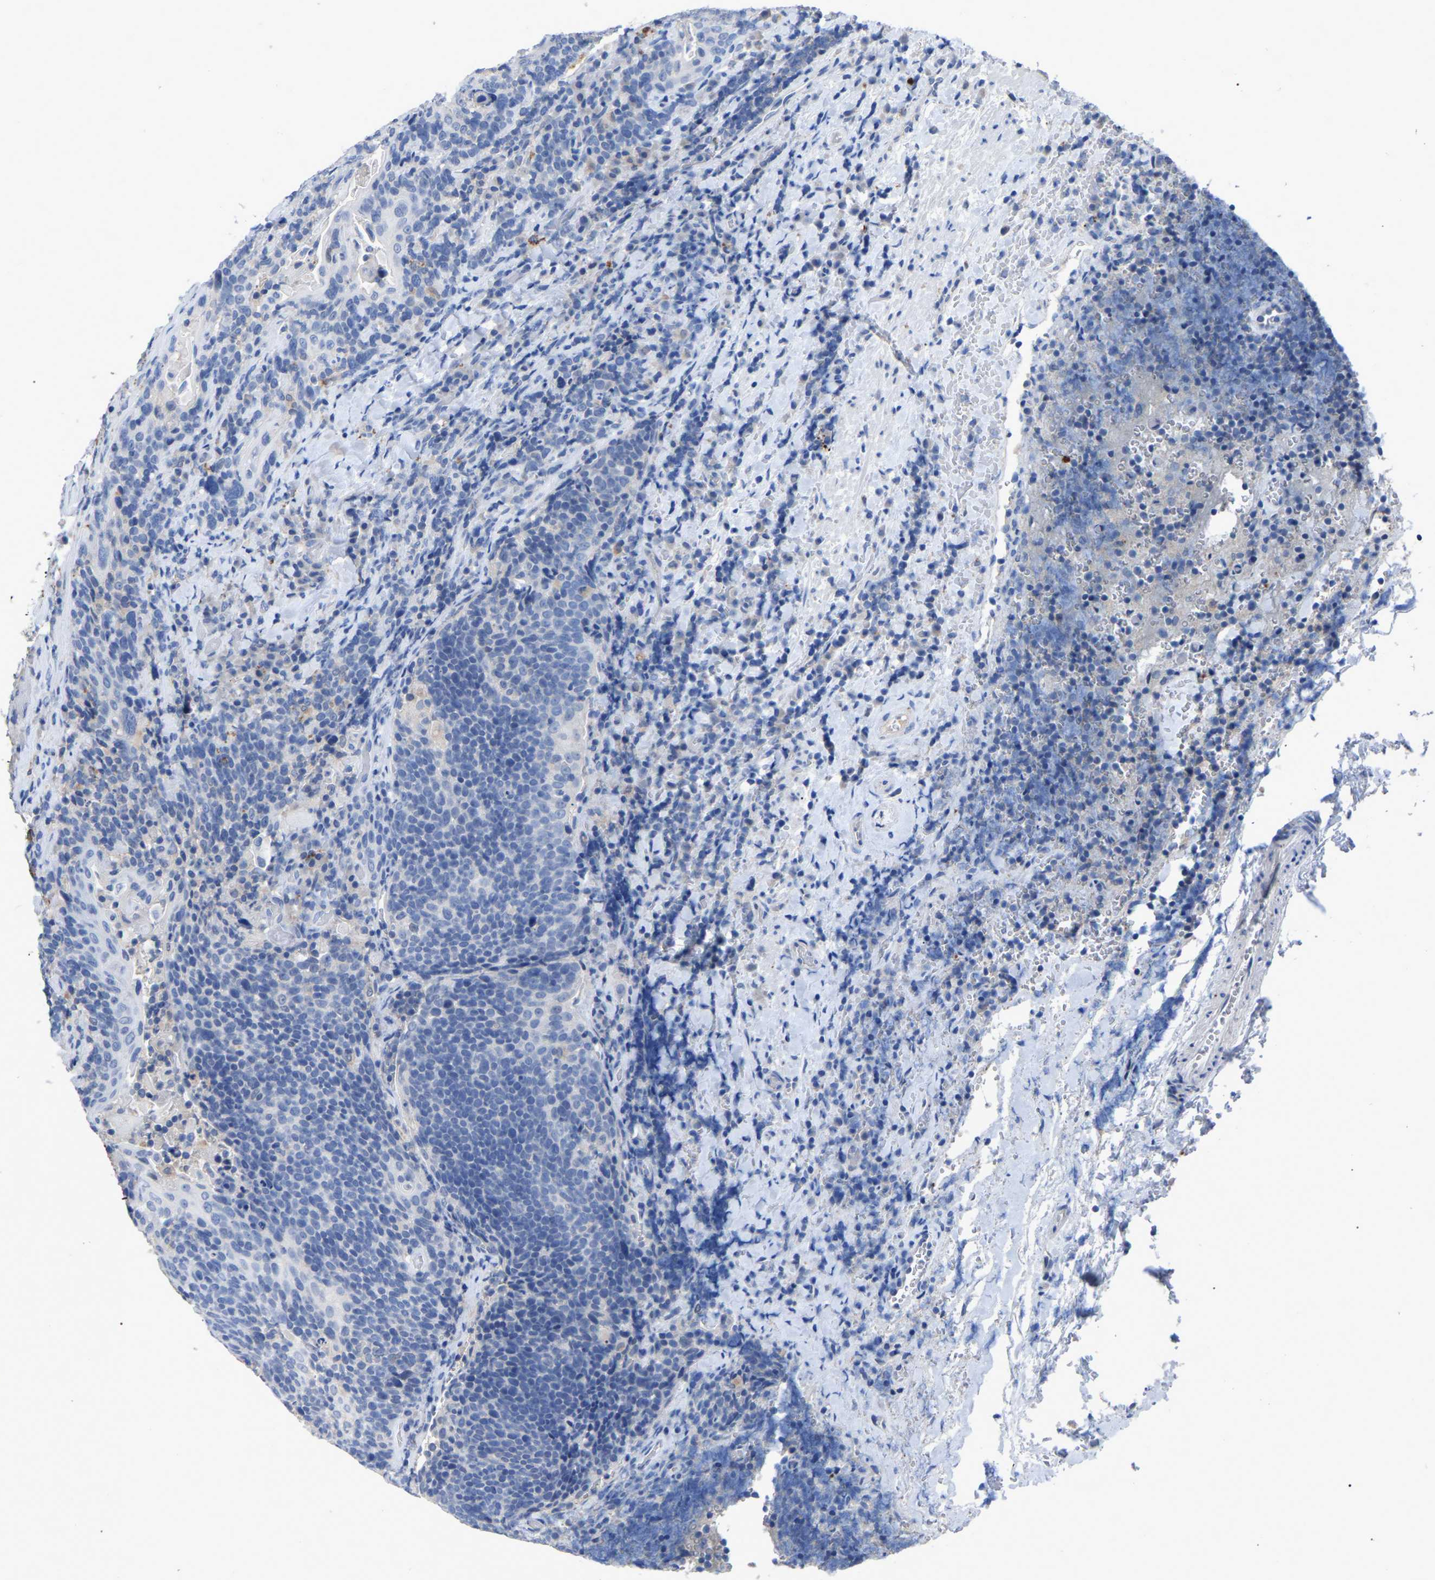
{"staining": {"intensity": "negative", "quantity": "none", "location": "none"}, "tissue": "head and neck cancer", "cell_type": "Tumor cells", "image_type": "cancer", "snomed": [{"axis": "morphology", "description": "Squamous cell carcinoma, NOS"}, {"axis": "morphology", "description": "Squamous cell carcinoma, metastatic, NOS"}, {"axis": "topography", "description": "Lymph node"}, {"axis": "topography", "description": "Head-Neck"}], "caption": "Photomicrograph shows no significant protein staining in tumor cells of head and neck cancer.", "gene": "SMPD2", "patient": {"sex": "male", "age": 62}}